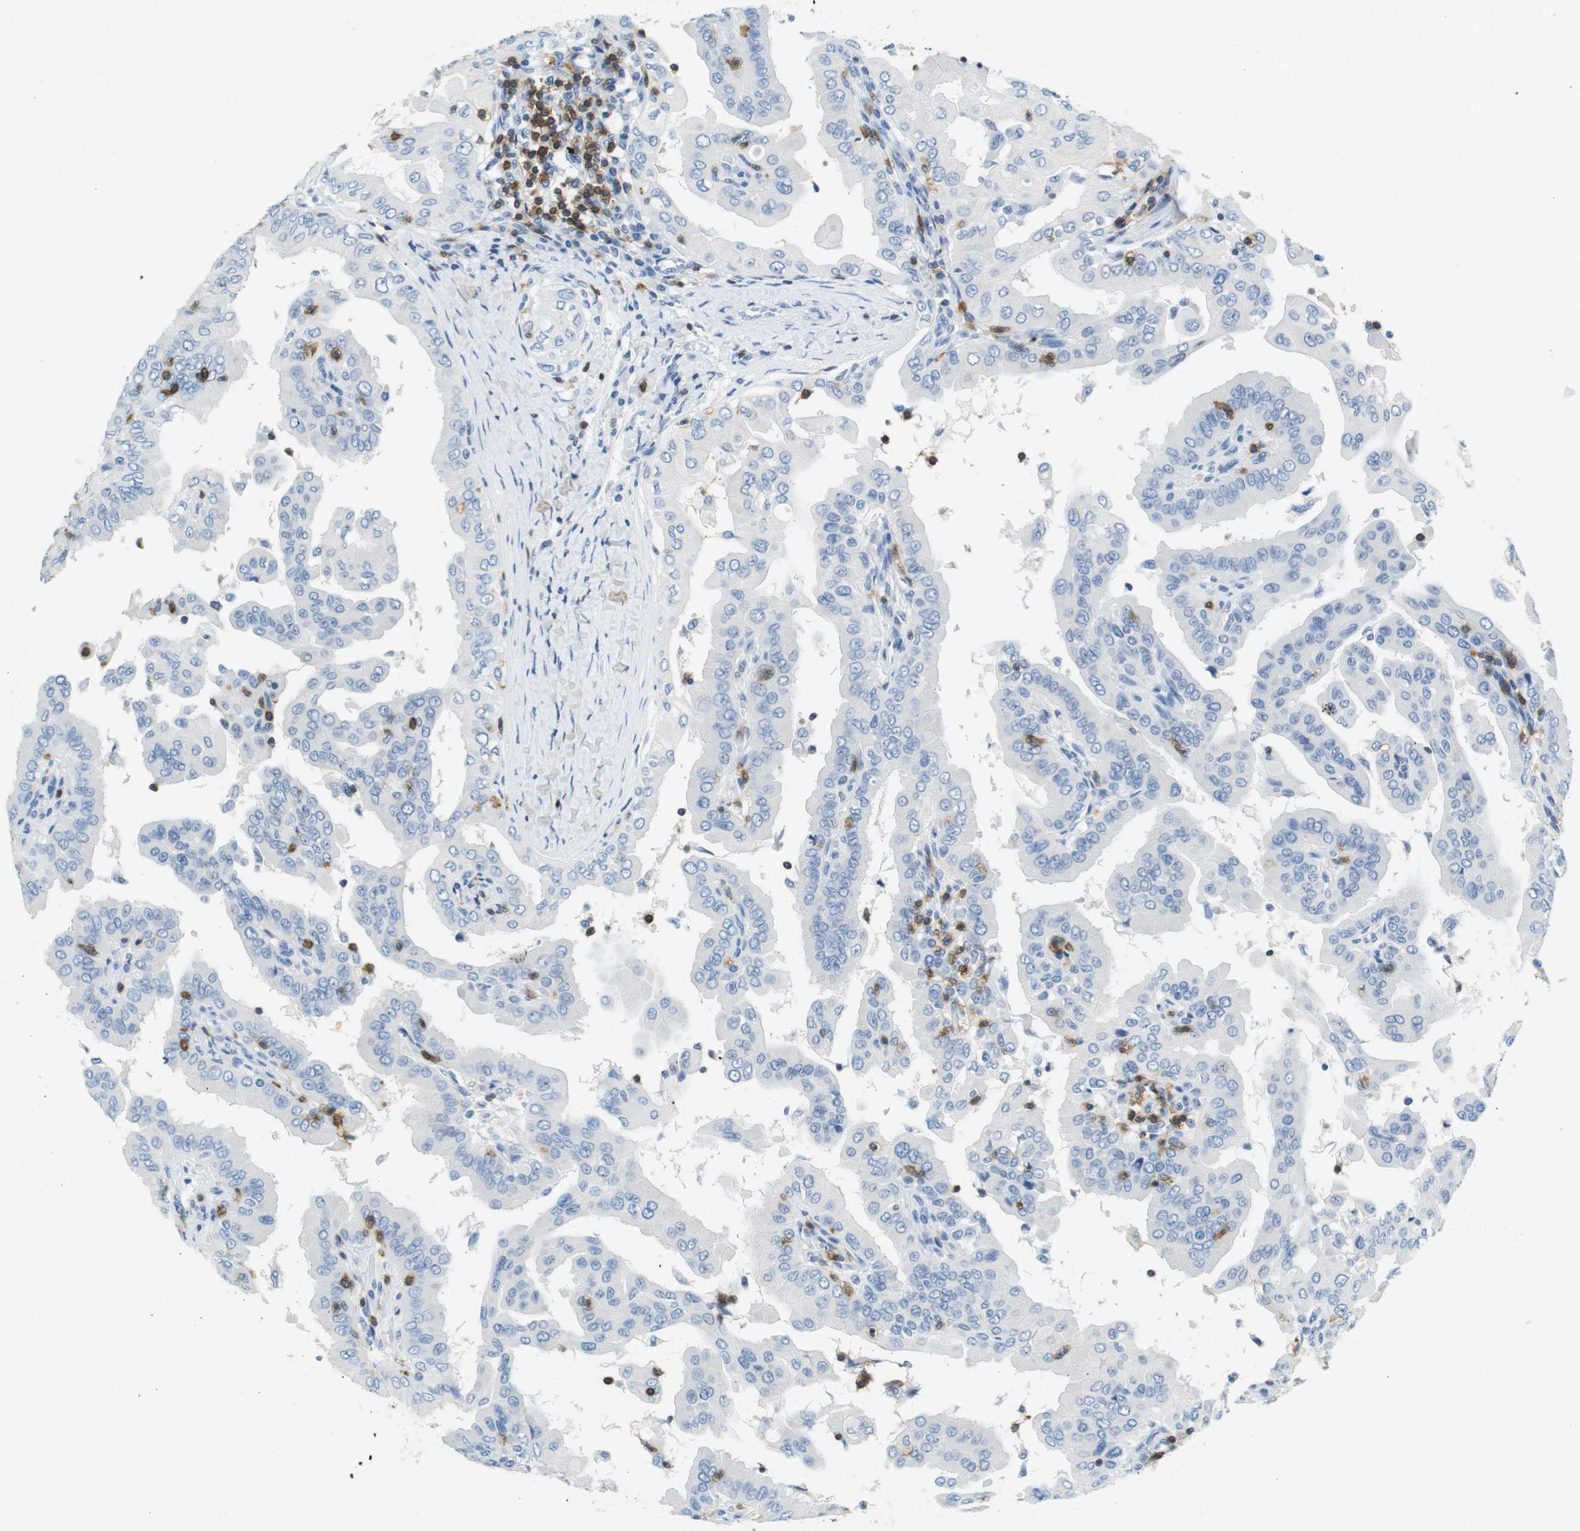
{"staining": {"intensity": "negative", "quantity": "none", "location": "none"}, "tissue": "thyroid cancer", "cell_type": "Tumor cells", "image_type": "cancer", "snomed": [{"axis": "morphology", "description": "Papillary adenocarcinoma, NOS"}, {"axis": "topography", "description": "Thyroid gland"}], "caption": "A high-resolution histopathology image shows immunohistochemistry staining of thyroid cancer, which reveals no significant expression in tumor cells.", "gene": "LAT", "patient": {"sex": "male", "age": 33}}